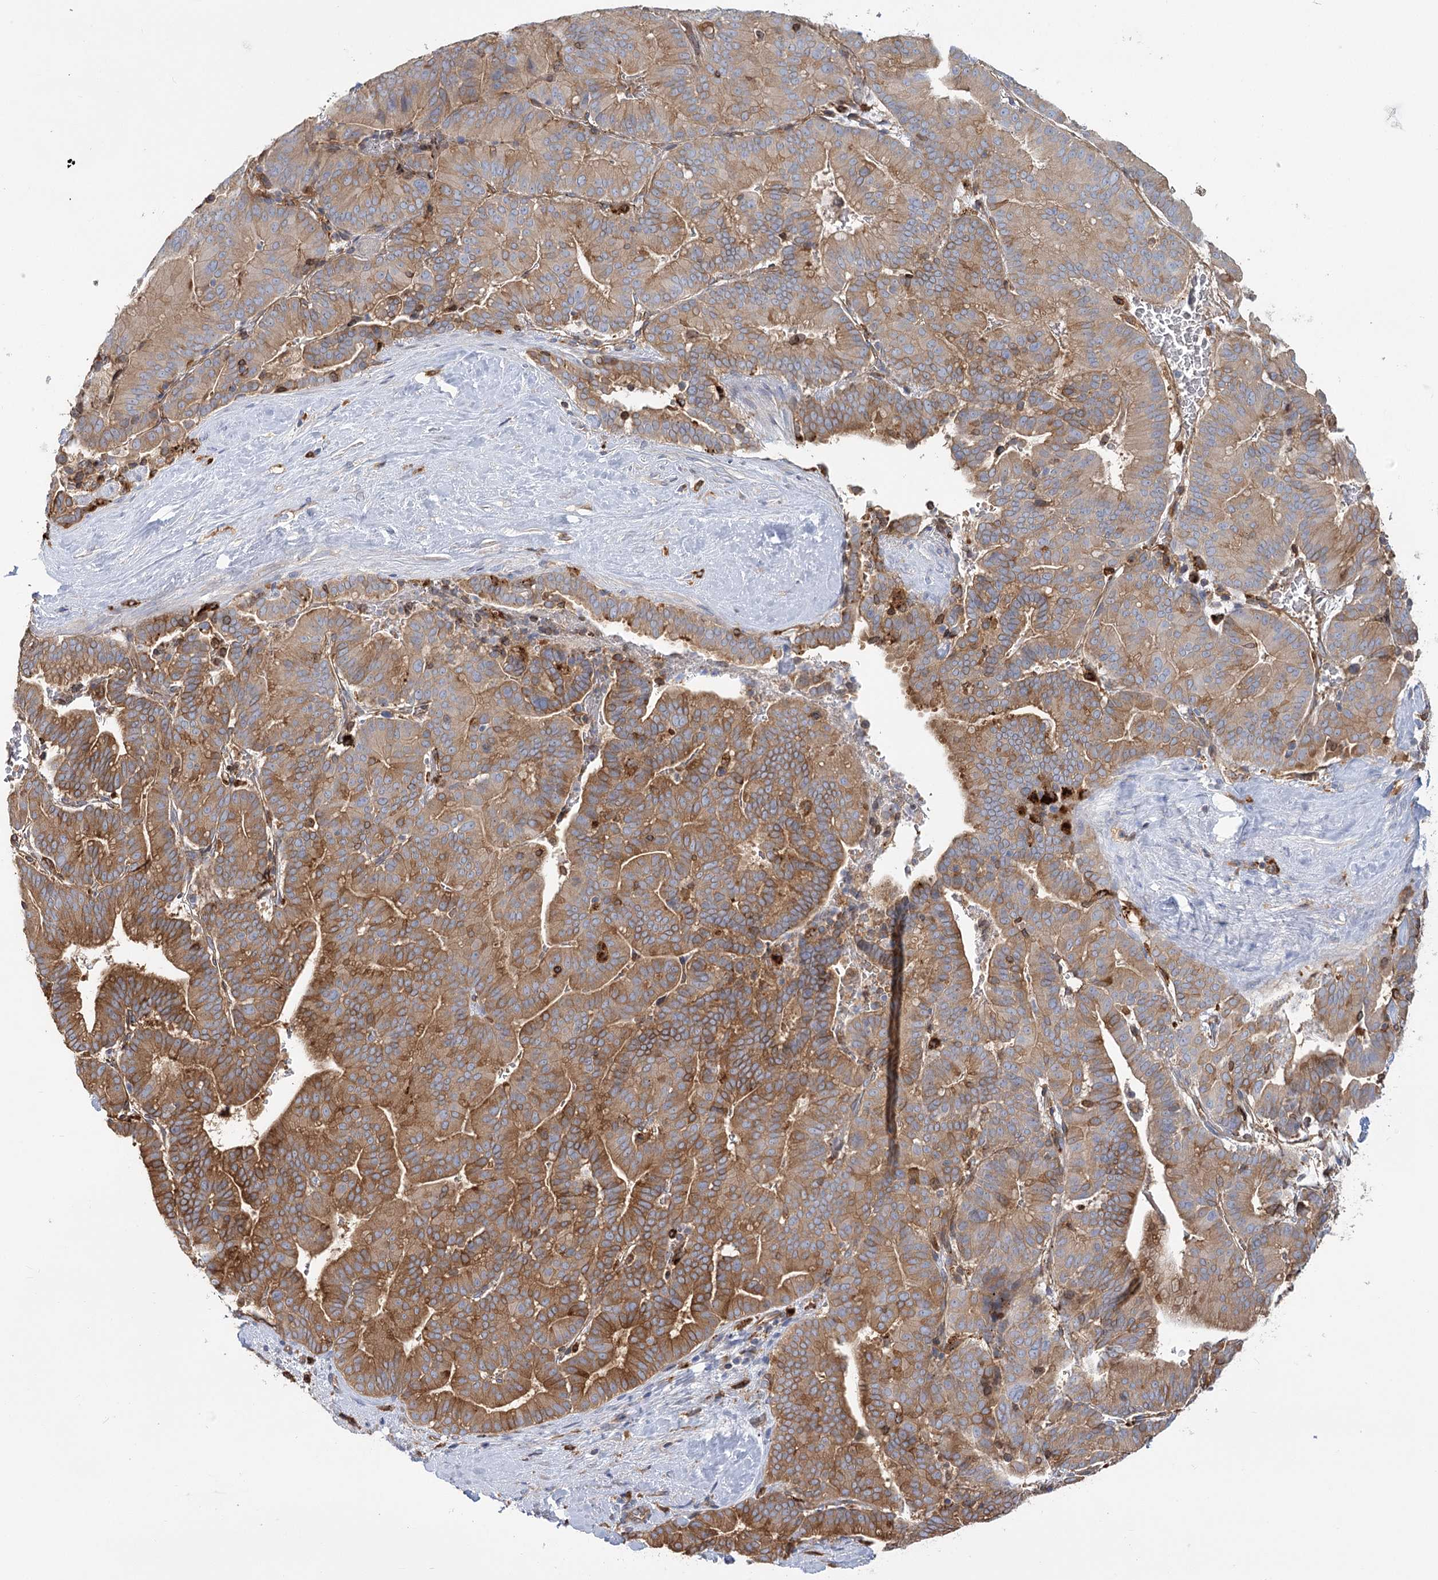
{"staining": {"intensity": "moderate", "quantity": ">75%", "location": "cytoplasmic/membranous"}, "tissue": "liver cancer", "cell_type": "Tumor cells", "image_type": "cancer", "snomed": [{"axis": "morphology", "description": "Cholangiocarcinoma"}, {"axis": "topography", "description": "Liver"}], "caption": "The micrograph displays a brown stain indicating the presence of a protein in the cytoplasmic/membranous of tumor cells in liver cancer (cholangiocarcinoma).", "gene": "GUSB", "patient": {"sex": "female", "age": 75}}